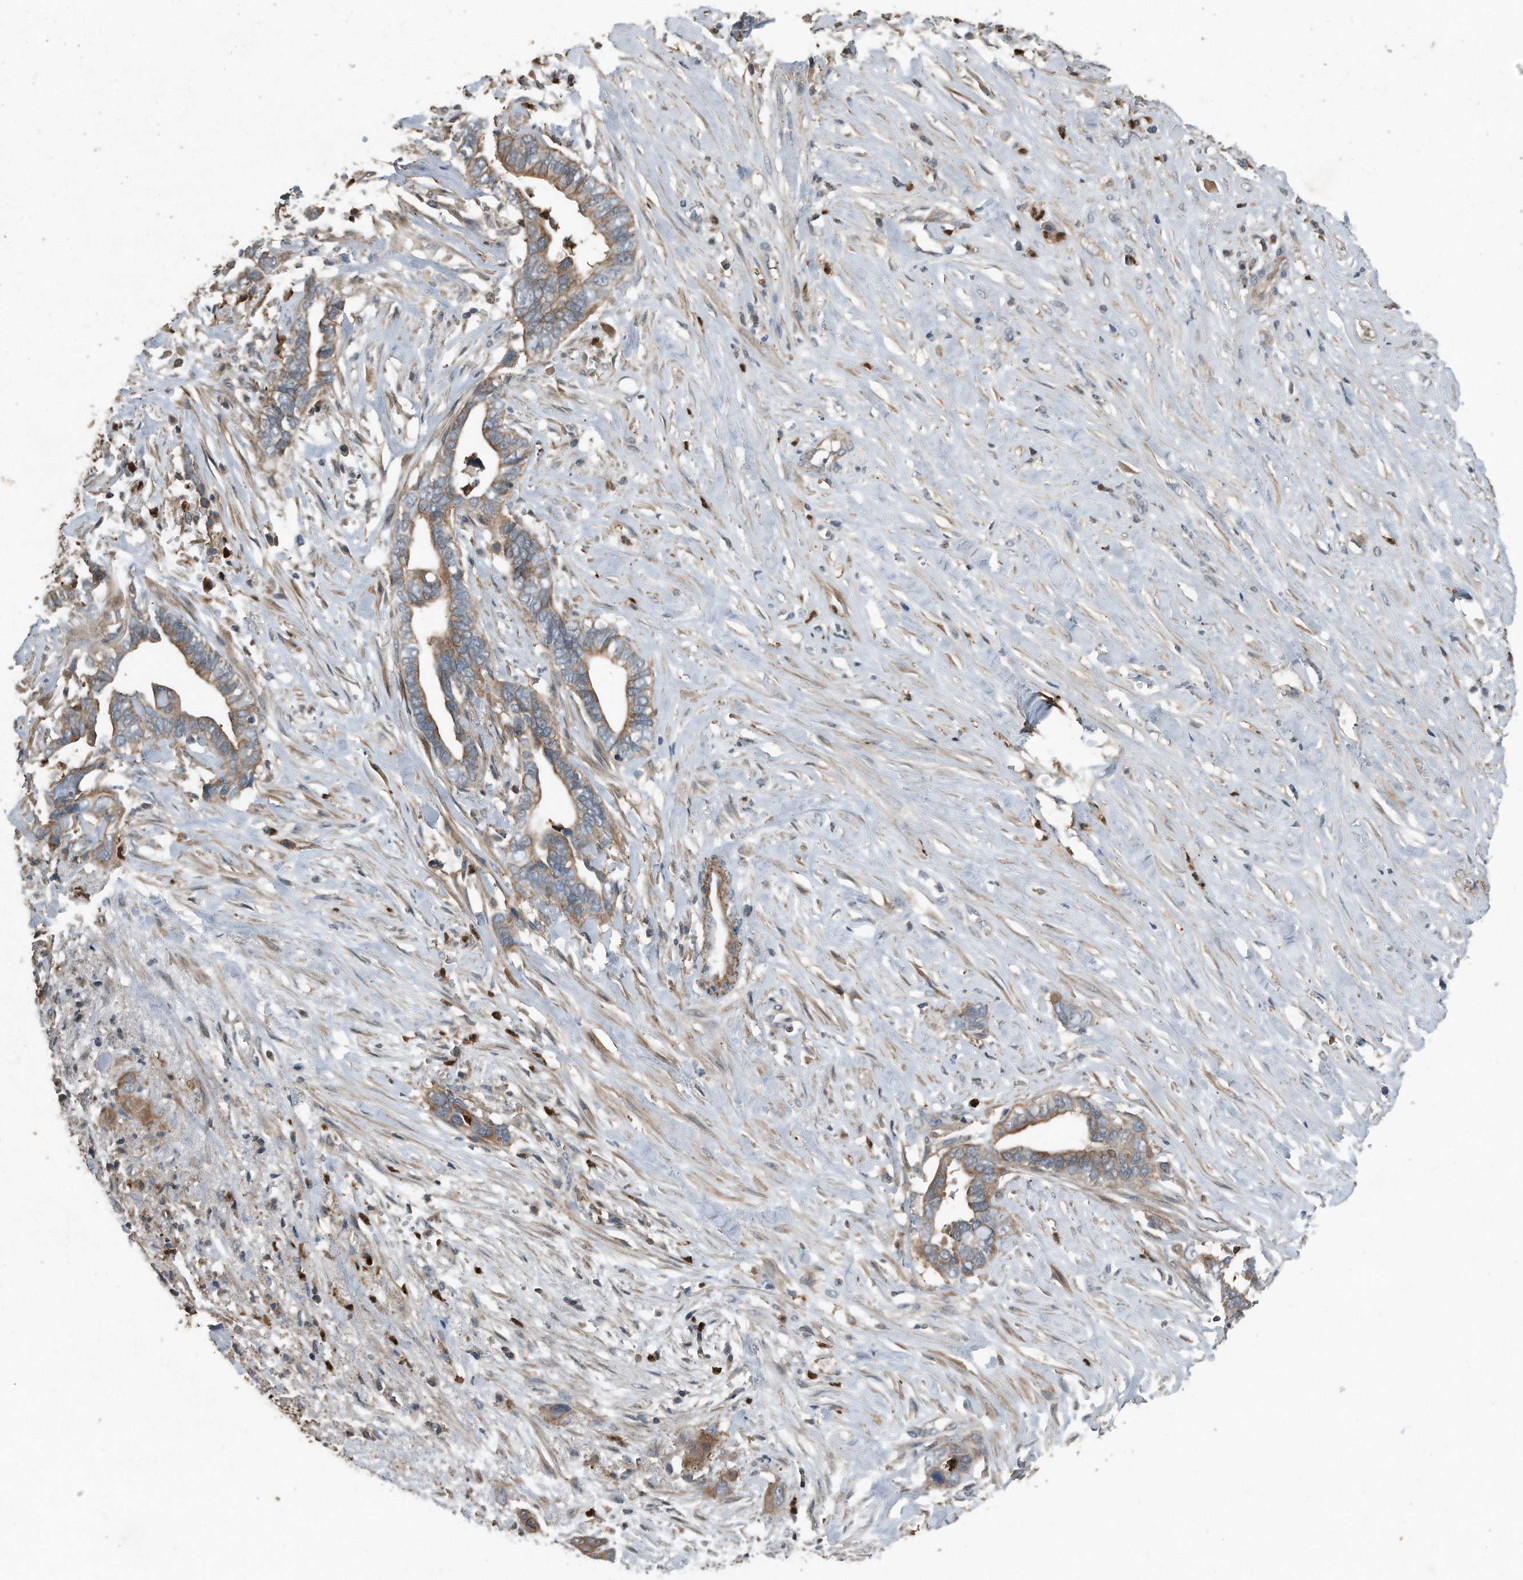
{"staining": {"intensity": "moderate", "quantity": ">75%", "location": "cytoplasmic/membranous"}, "tissue": "liver cancer", "cell_type": "Tumor cells", "image_type": "cancer", "snomed": [{"axis": "morphology", "description": "Cholangiocarcinoma"}, {"axis": "topography", "description": "Liver"}], "caption": "Protein expression analysis of human liver cancer (cholangiocarcinoma) reveals moderate cytoplasmic/membranous positivity in approximately >75% of tumor cells.", "gene": "C9", "patient": {"sex": "female", "age": 79}}